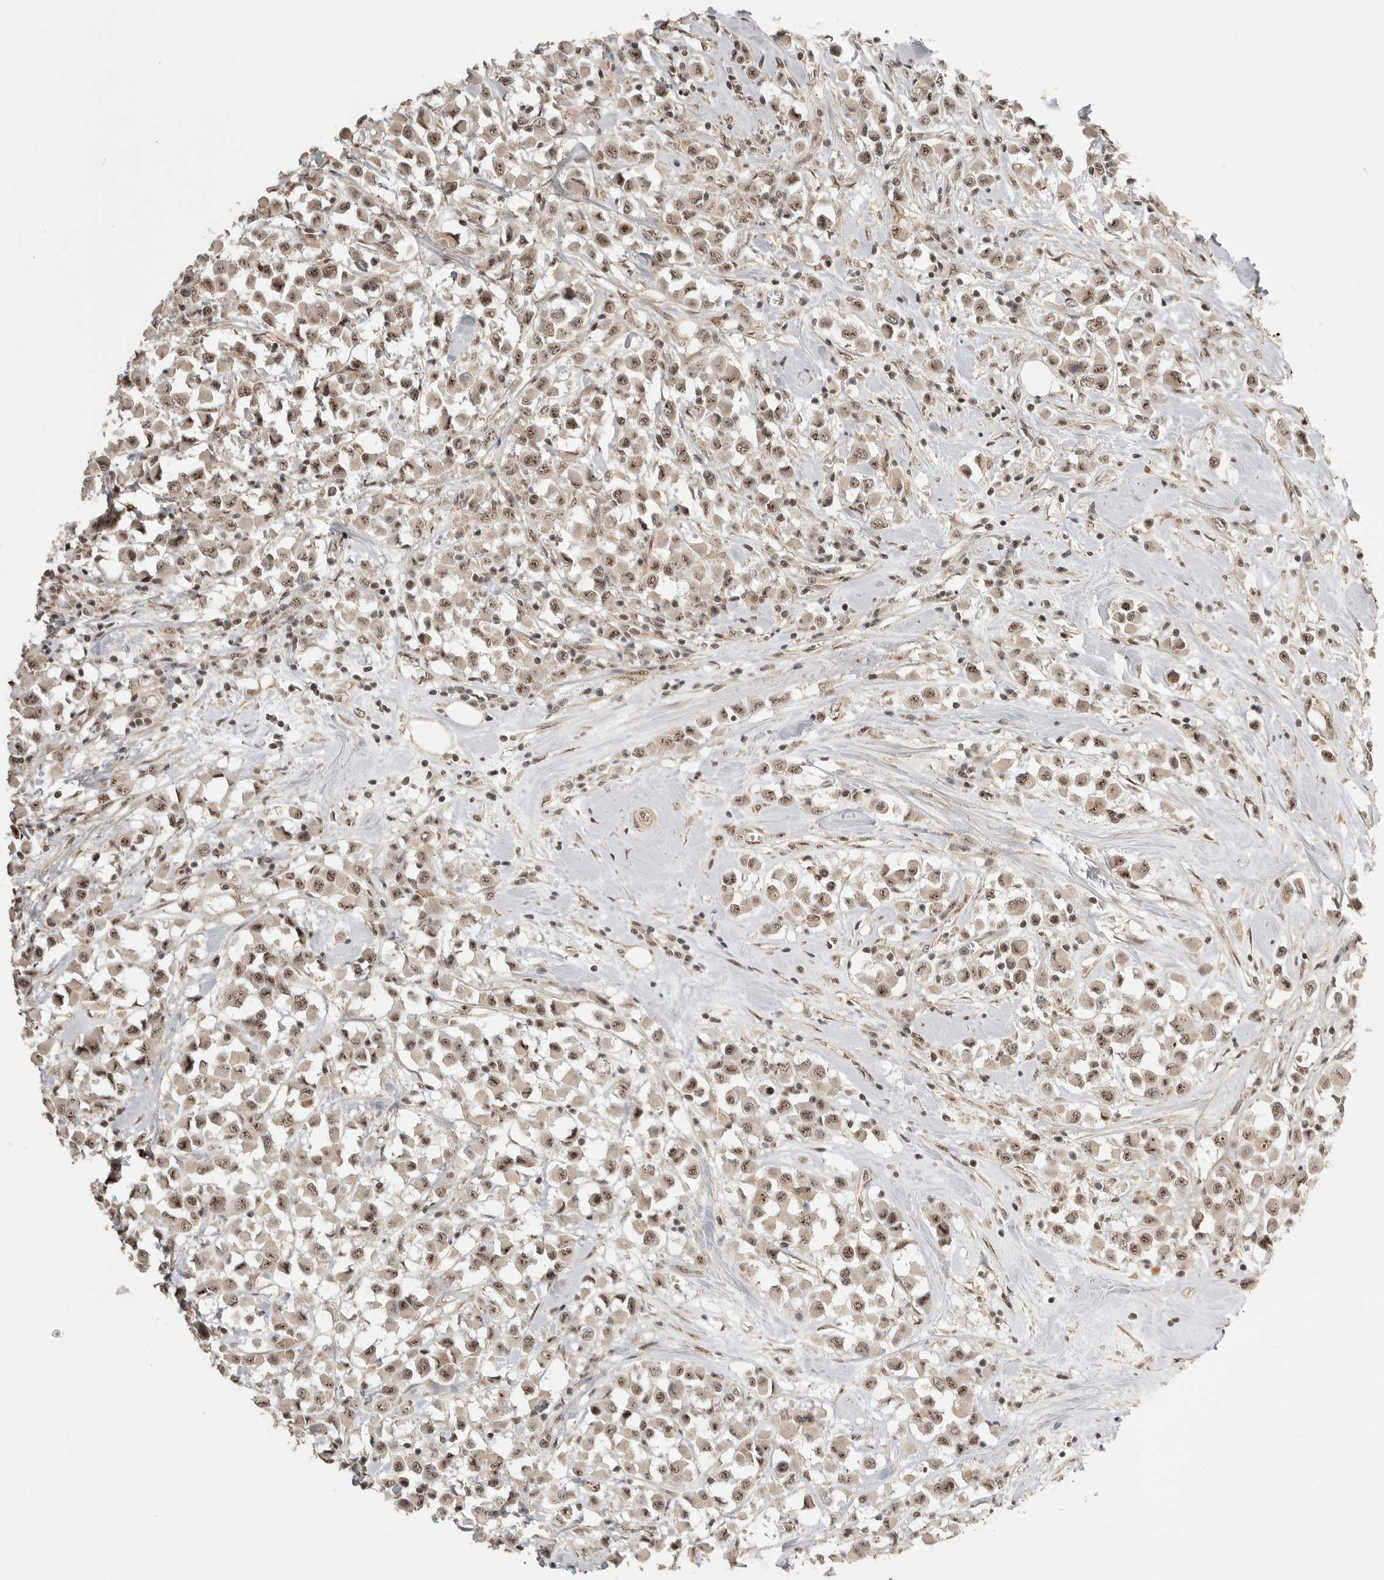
{"staining": {"intensity": "moderate", "quantity": ">75%", "location": "nuclear"}, "tissue": "breast cancer", "cell_type": "Tumor cells", "image_type": "cancer", "snomed": [{"axis": "morphology", "description": "Duct carcinoma"}, {"axis": "topography", "description": "Breast"}], "caption": "Protein expression analysis of human breast cancer reveals moderate nuclear positivity in approximately >75% of tumor cells.", "gene": "POMP", "patient": {"sex": "female", "age": 61}}